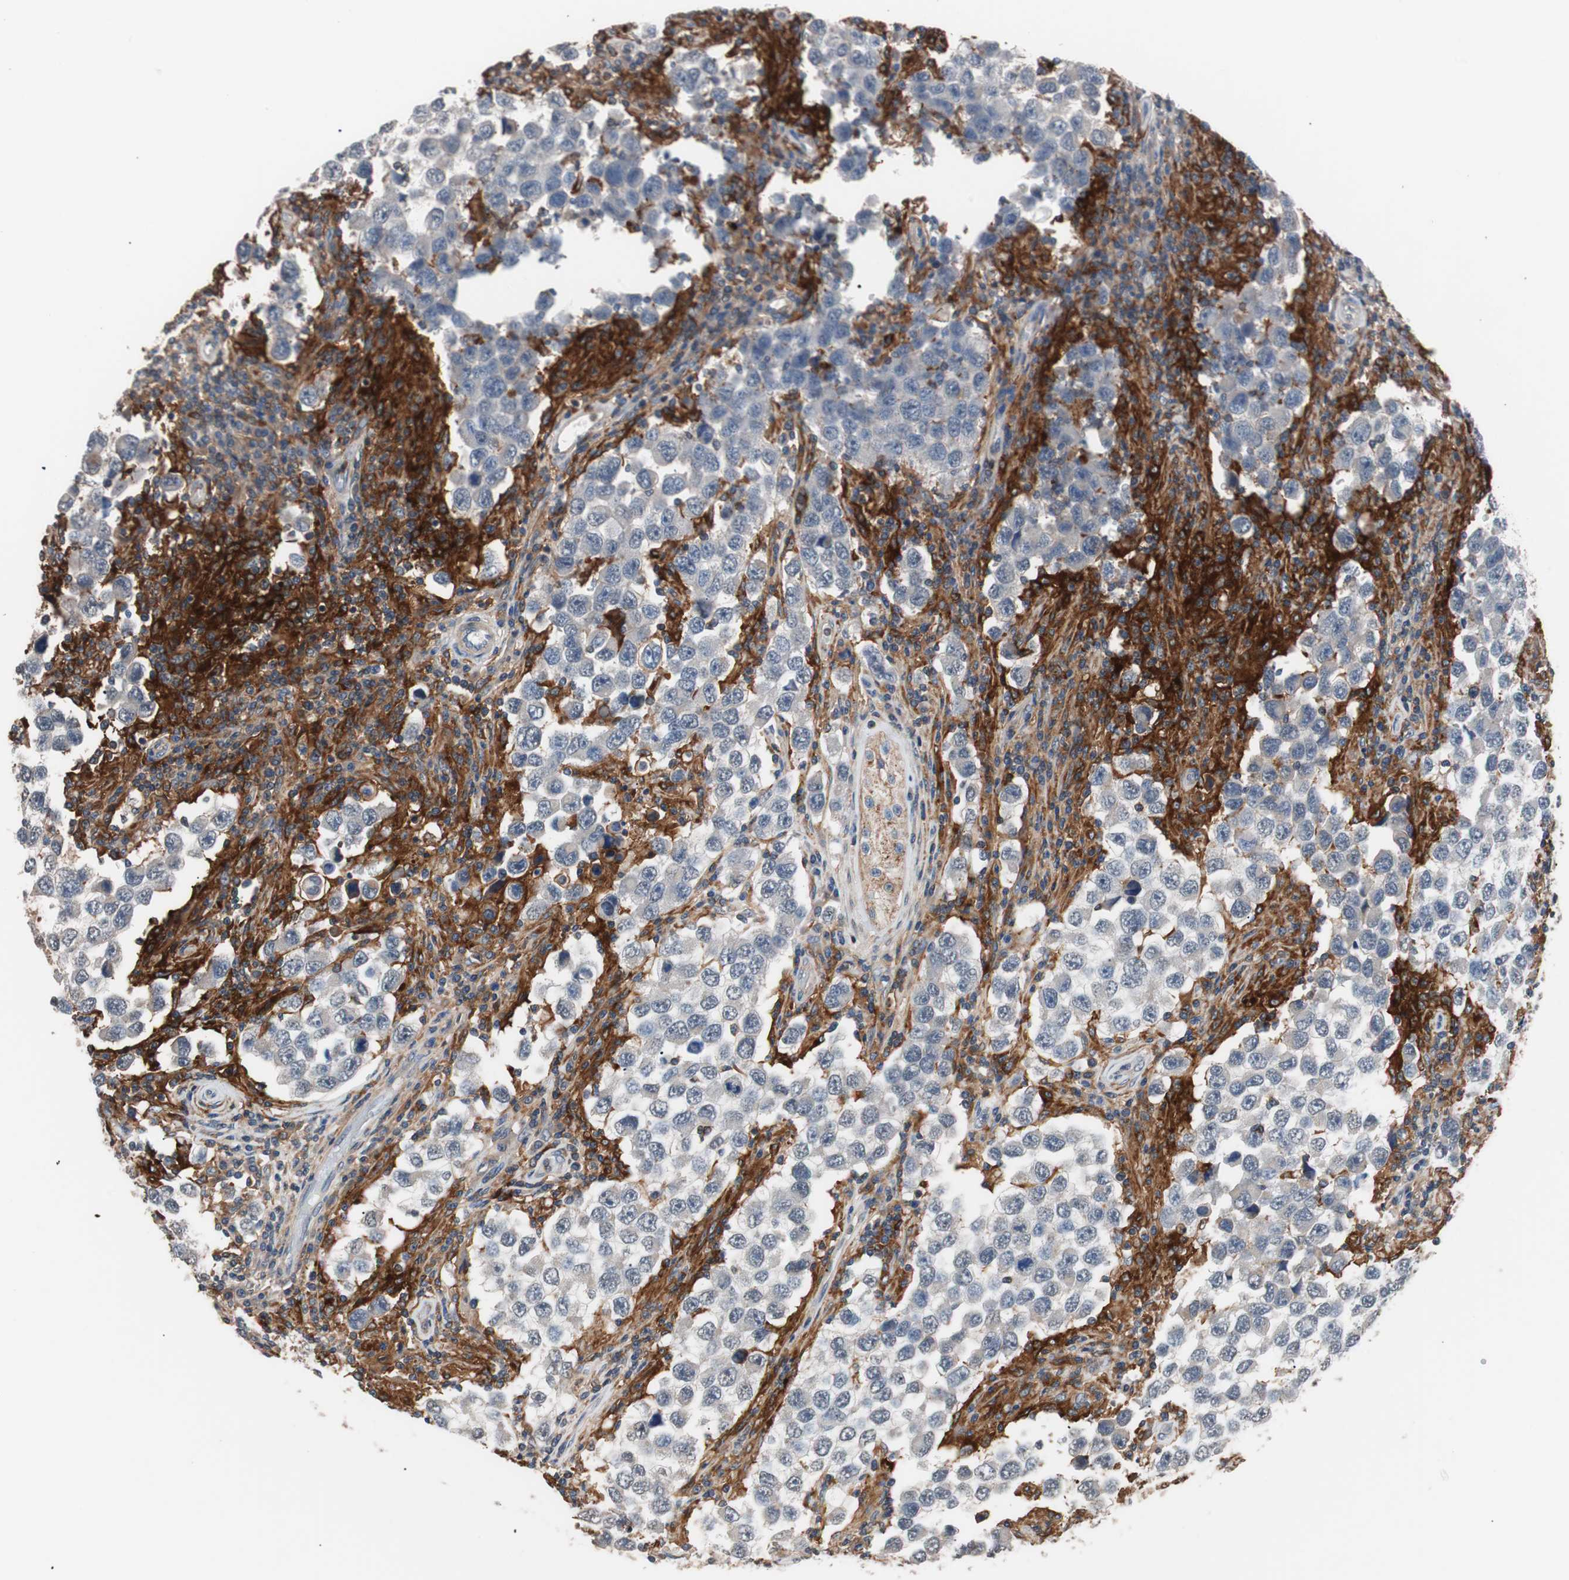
{"staining": {"intensity": "negative", "quantity": "none", "location": "none"}, "tissue": "testis cancer", "cell_type": "Tumor cells", "image_type": "cancer", "snomed": [{"axis": "morphology", "description": "Carcinoma, Embryonal, NOS"}, {"axis": "topography", "description": "Testis"}], "caption": "The immunohistochemistry (IHC) histopathology image has no significant positivity in tumor cells of testis cancer (embryonal carcinoma) tissue.", "gene": "LITAF", "patient": {"sex": "male", "age": 21}}